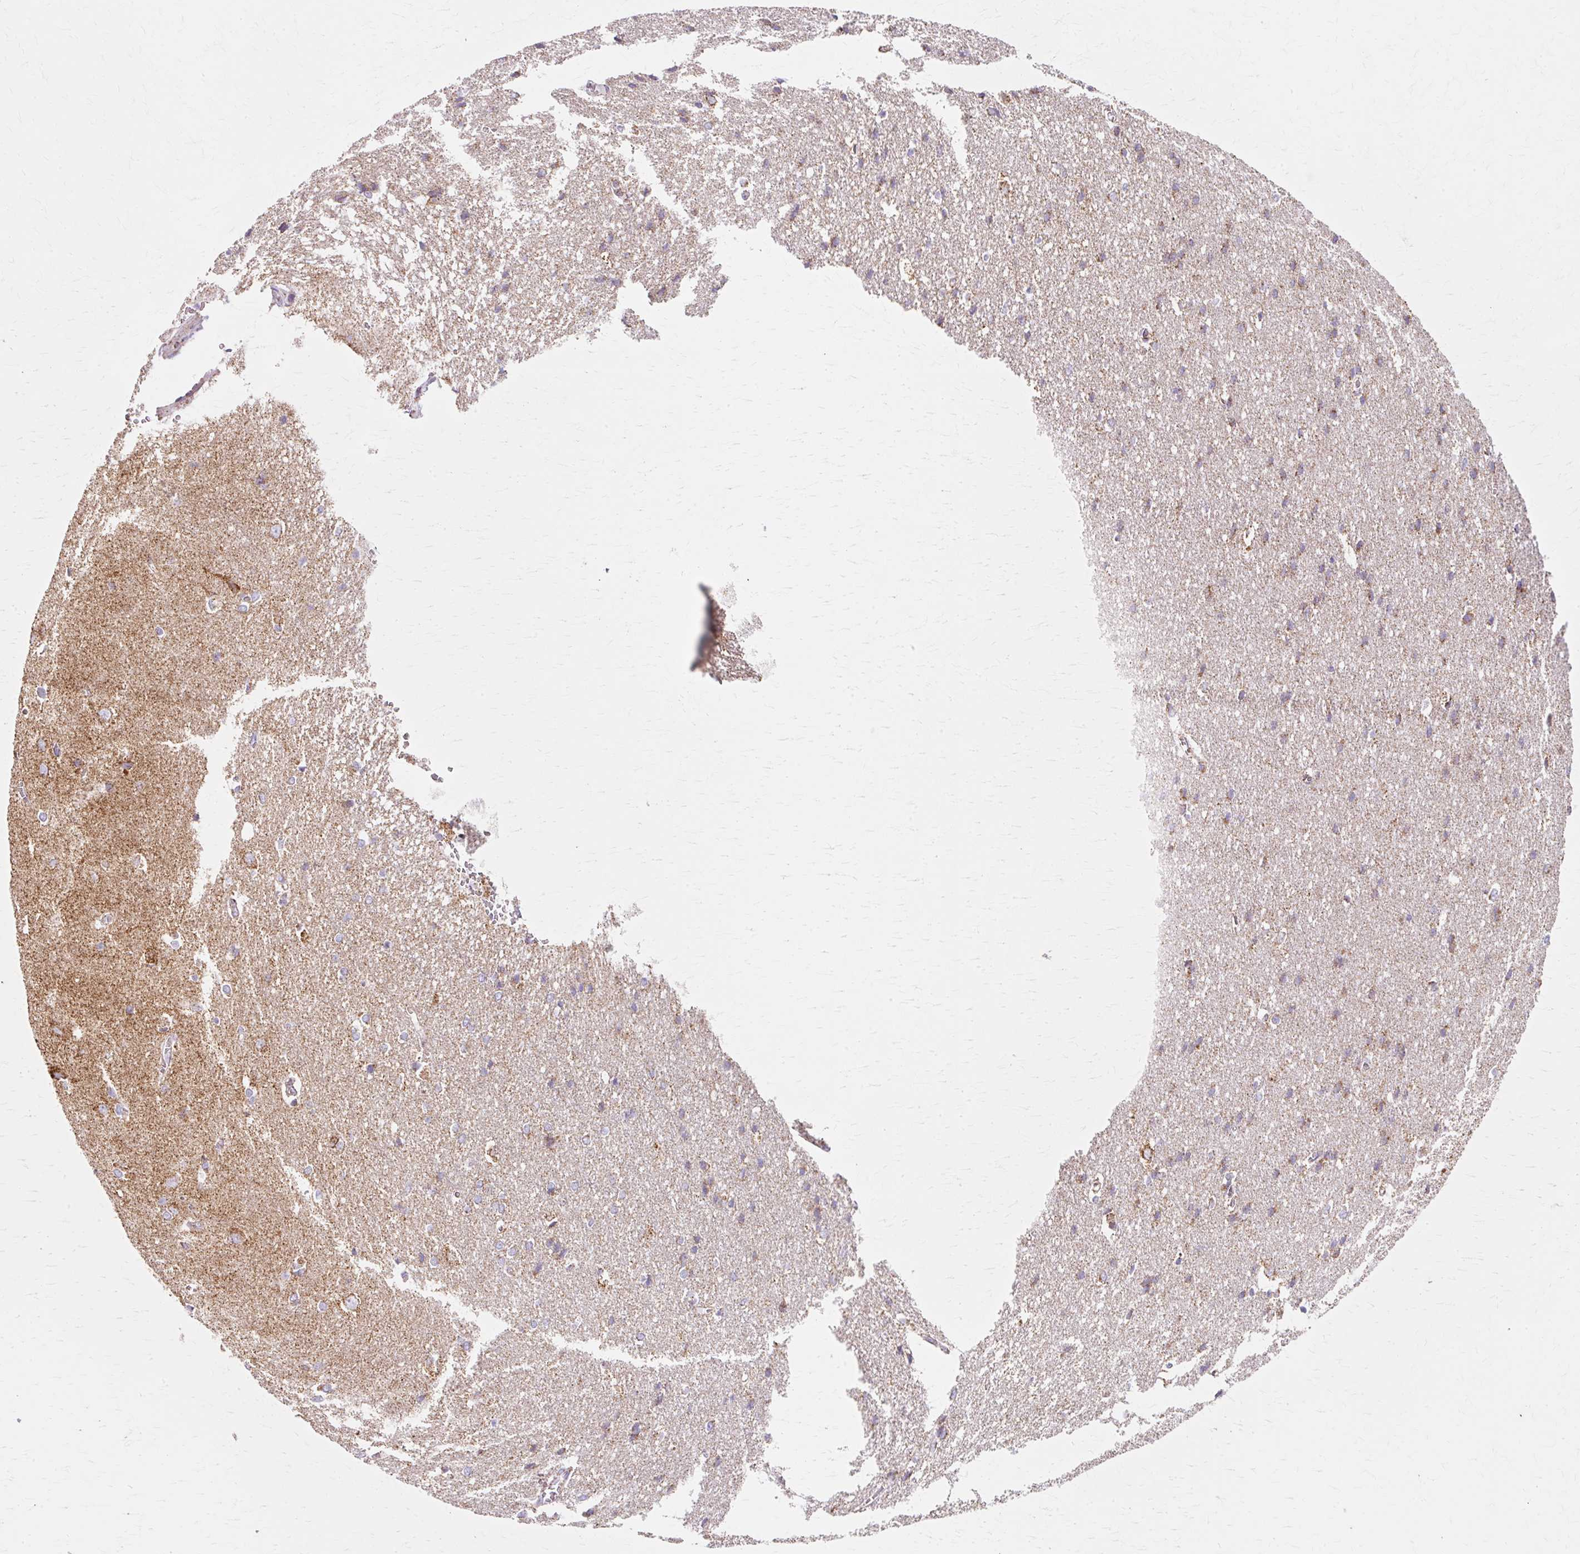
{"staining": {"intensity": "negative", "quantity": "none", "location": "none"}, "tissue": "cerebral cortex", "cell_type": "Endothelial cells", "image_type": "normal", "snomed": [{"axis": "morphology", "description": "Normal tissue, NOS"}, {"axis": "topography", "description": "Cerebral cortex"}], "caption": "DAB immunohistochemical staining of unremarkable cerebral cortex displays no significant expression in endothelial cells. The staining is performed using DAB brown chromogen with nuclei counter-stained in using hematoxylin.", "gene": "ATP5PO", "patient": {"sex": "male", "age": 37}}